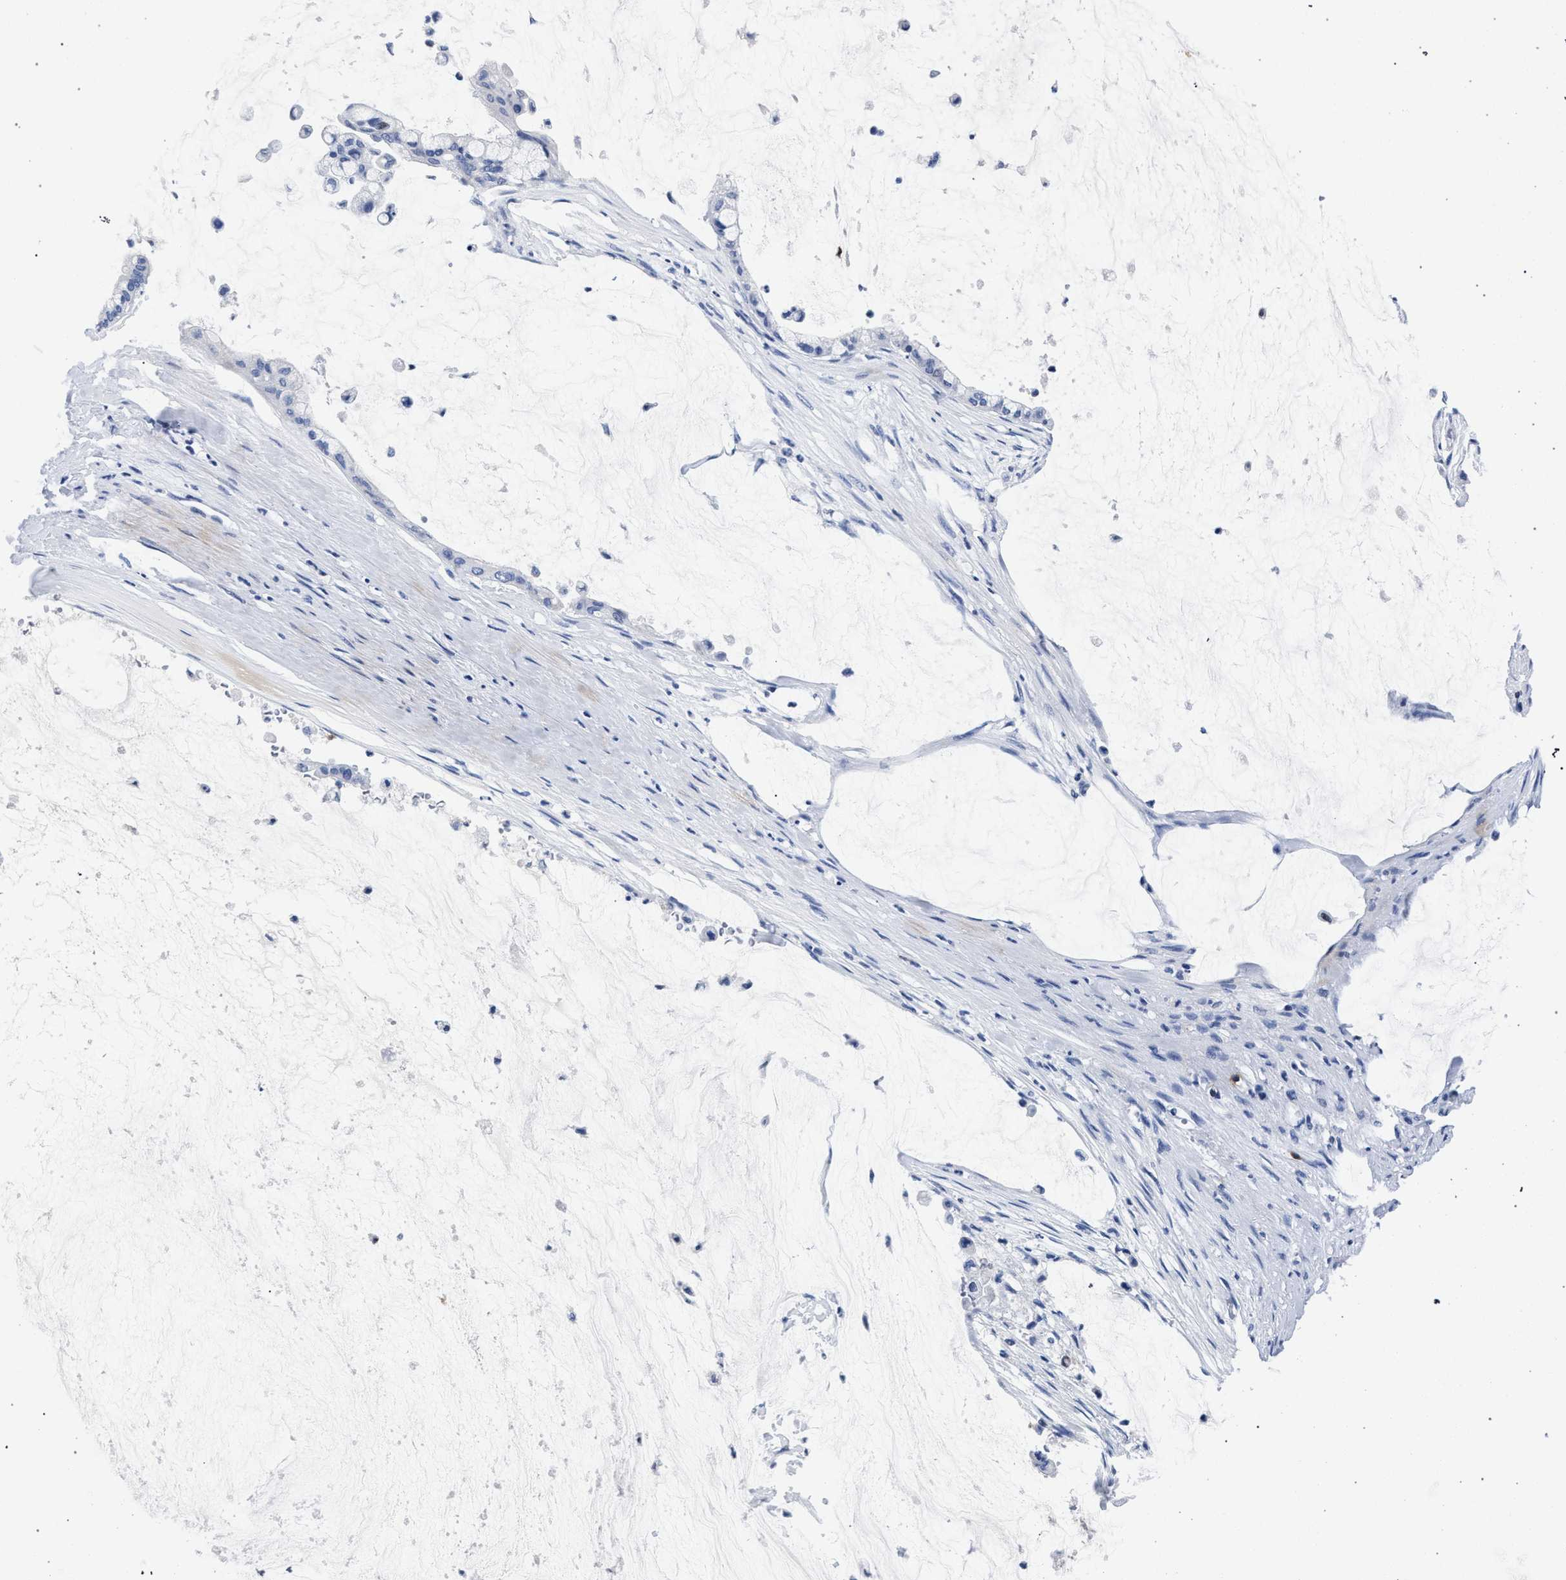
{"staining": {"intensity": "negative", "quantity": "none", "location": "none"}, "tissue": "pancreatic cancer", "cell_type": "Tumor cells", "image_type": "cancer", "snomed": [{"axis": "morphology", "description": "Adenocarcinoma, NOS"}, {"axis": "topography", "description": "Pancreas"}], "caption": "The image displays no significant staining in tumor cells of pancreatic cancer (adenocarcinoma).", "gene": "KLRK1", "patient": {"sex": "male", "age": 41}}